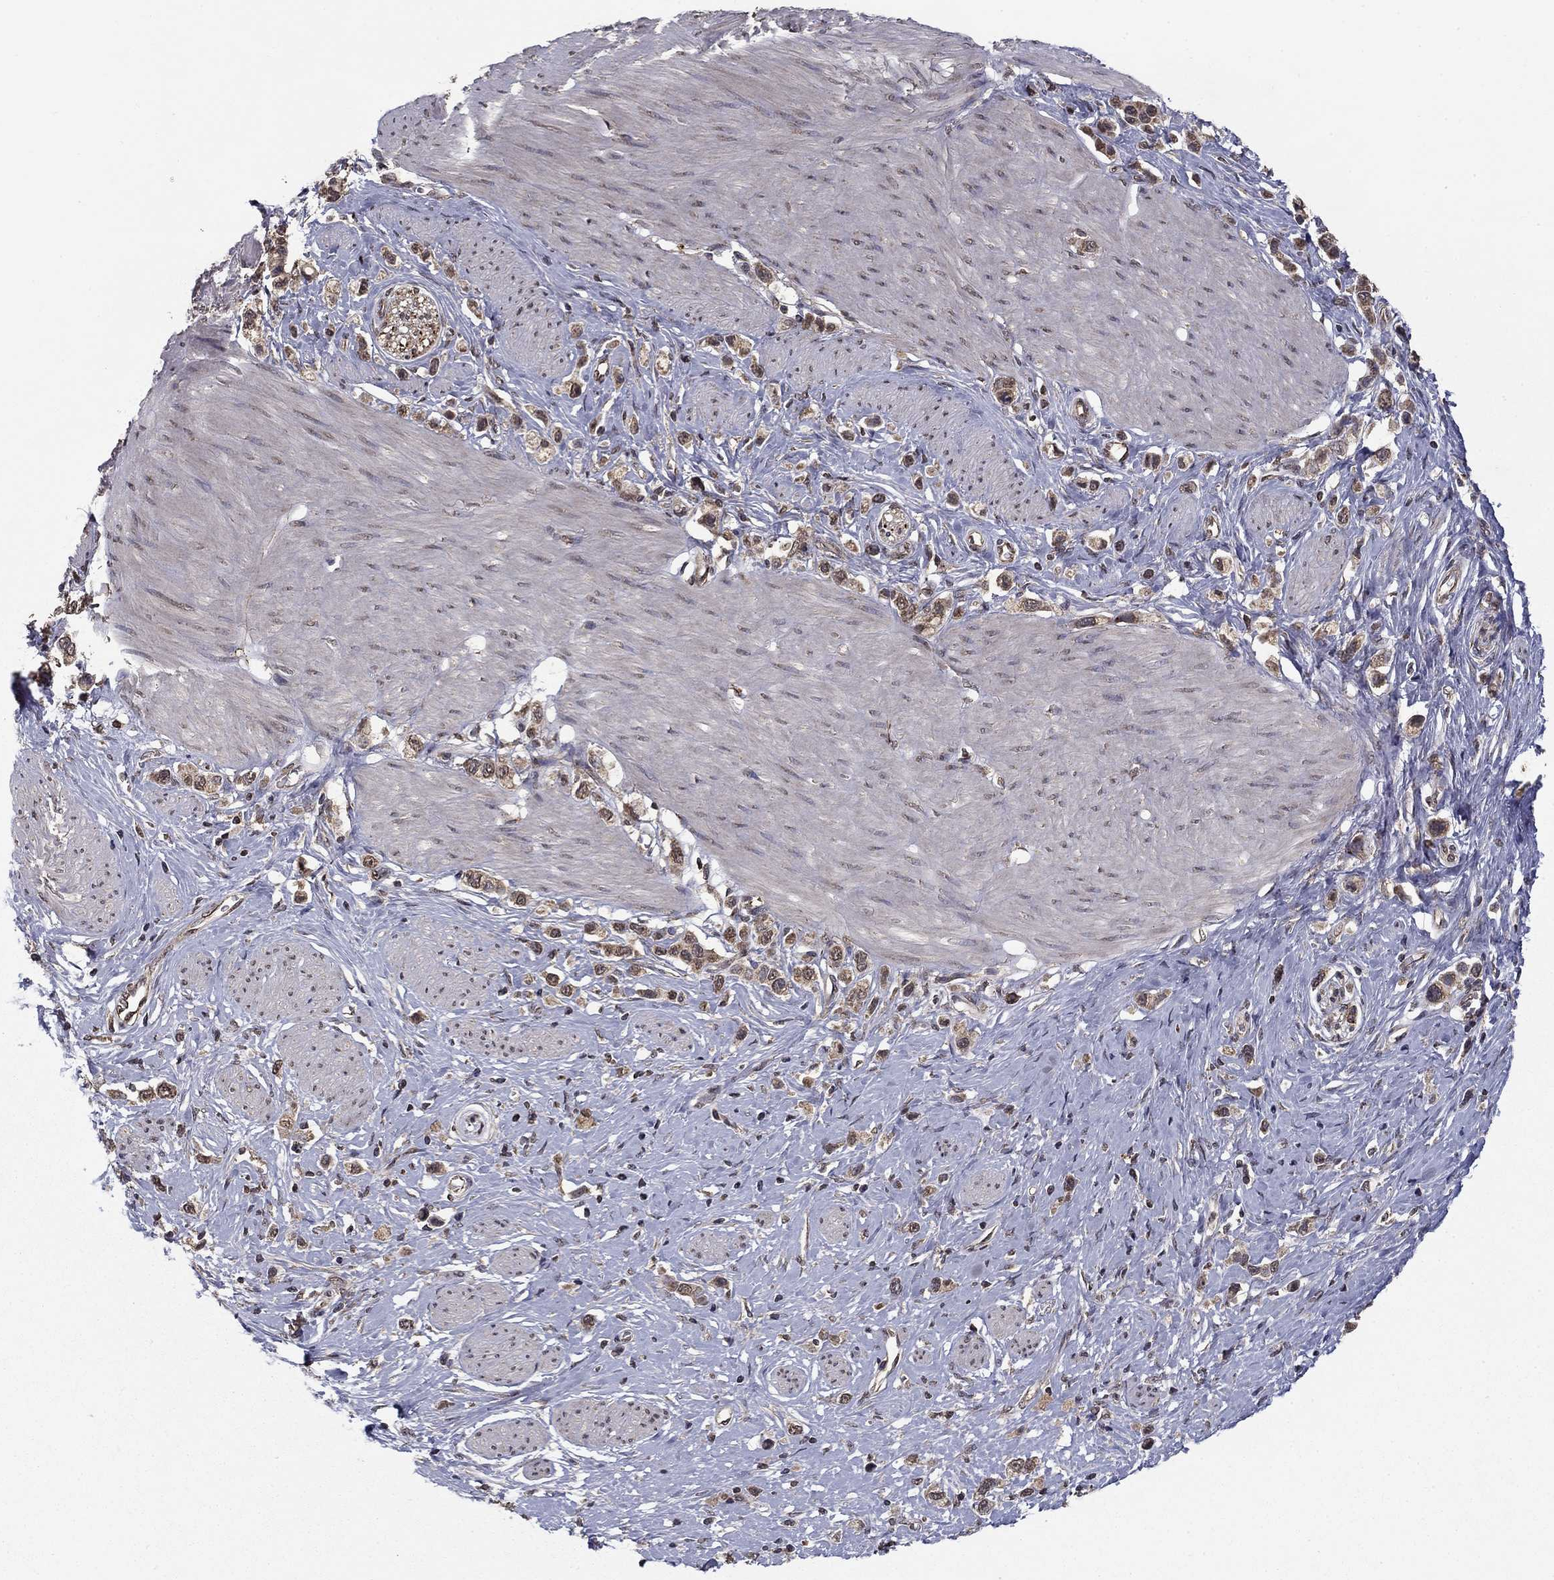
{"staining": {"intensity": "moderate", "quantity": ">75%", "location": "cytoplasmic/membranous"}, "tissue": "stomach cancer", "cell_type": "Tumor cells", "image_type": "cancer", "snomed": [{"axis": "morphology", "description": "Normal tissue, NOS"}, {"axis": "morphology", "description": "Adenocarcinoma, NOS"}, {"axis": "morphology", "description": "Adenocarcinoma, High grade"}, {"axis": "topography", "description": "Stomach, upper"}, {"axis": "topography", "description": "Stomach"}], "caption": "Stomach cancer was stained to show a protein in brown. There is medium levels of moderate cytoplasmic/membranous positivity in about >75% of tumor cells. Using DAB (brown) and hematoxylin (blue) stains, captured at high magnification using brightfield microscopy.", "gene": "SLC2A13", "patient": {"sex": "female", "age": 65}}